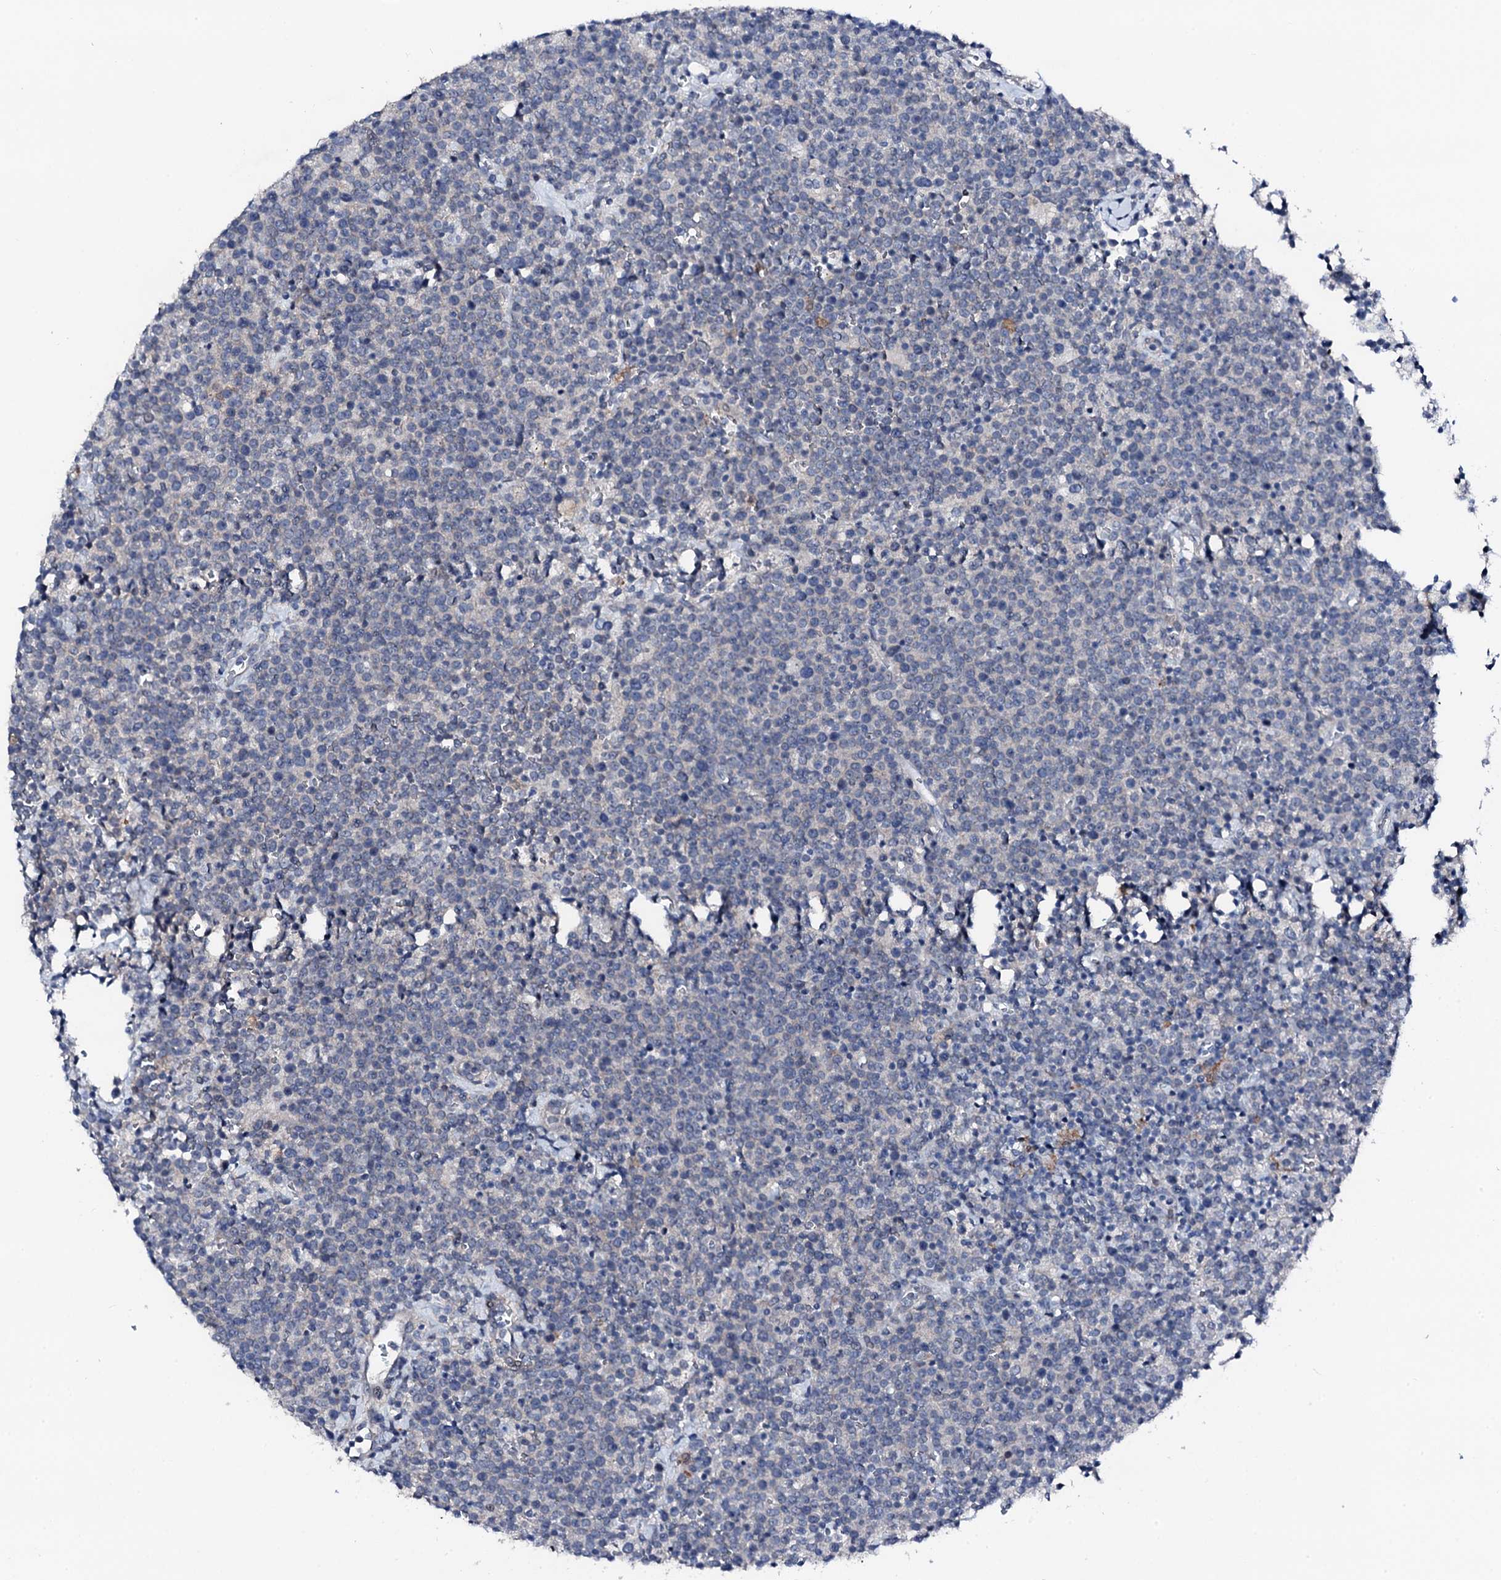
{"staining": {"intensity": "negative", "quantity": "none", "location": "none"}, "tissue": "lymphoma", "cell_type": "Tumor cells", "image_type": "cancer", "snomed": [{"axis": "morphology", "description": "Malignant lymphoma, non-Hodgkin's type, High grade"}, {"axis": "topography", "description": "Lymph node"}], "caption": "Photomicrograph shows no significant protein expression in tumor cells of lymphoma.", "gene": "TRAFD1", "patient": {"sex": "male", "age": 61}}